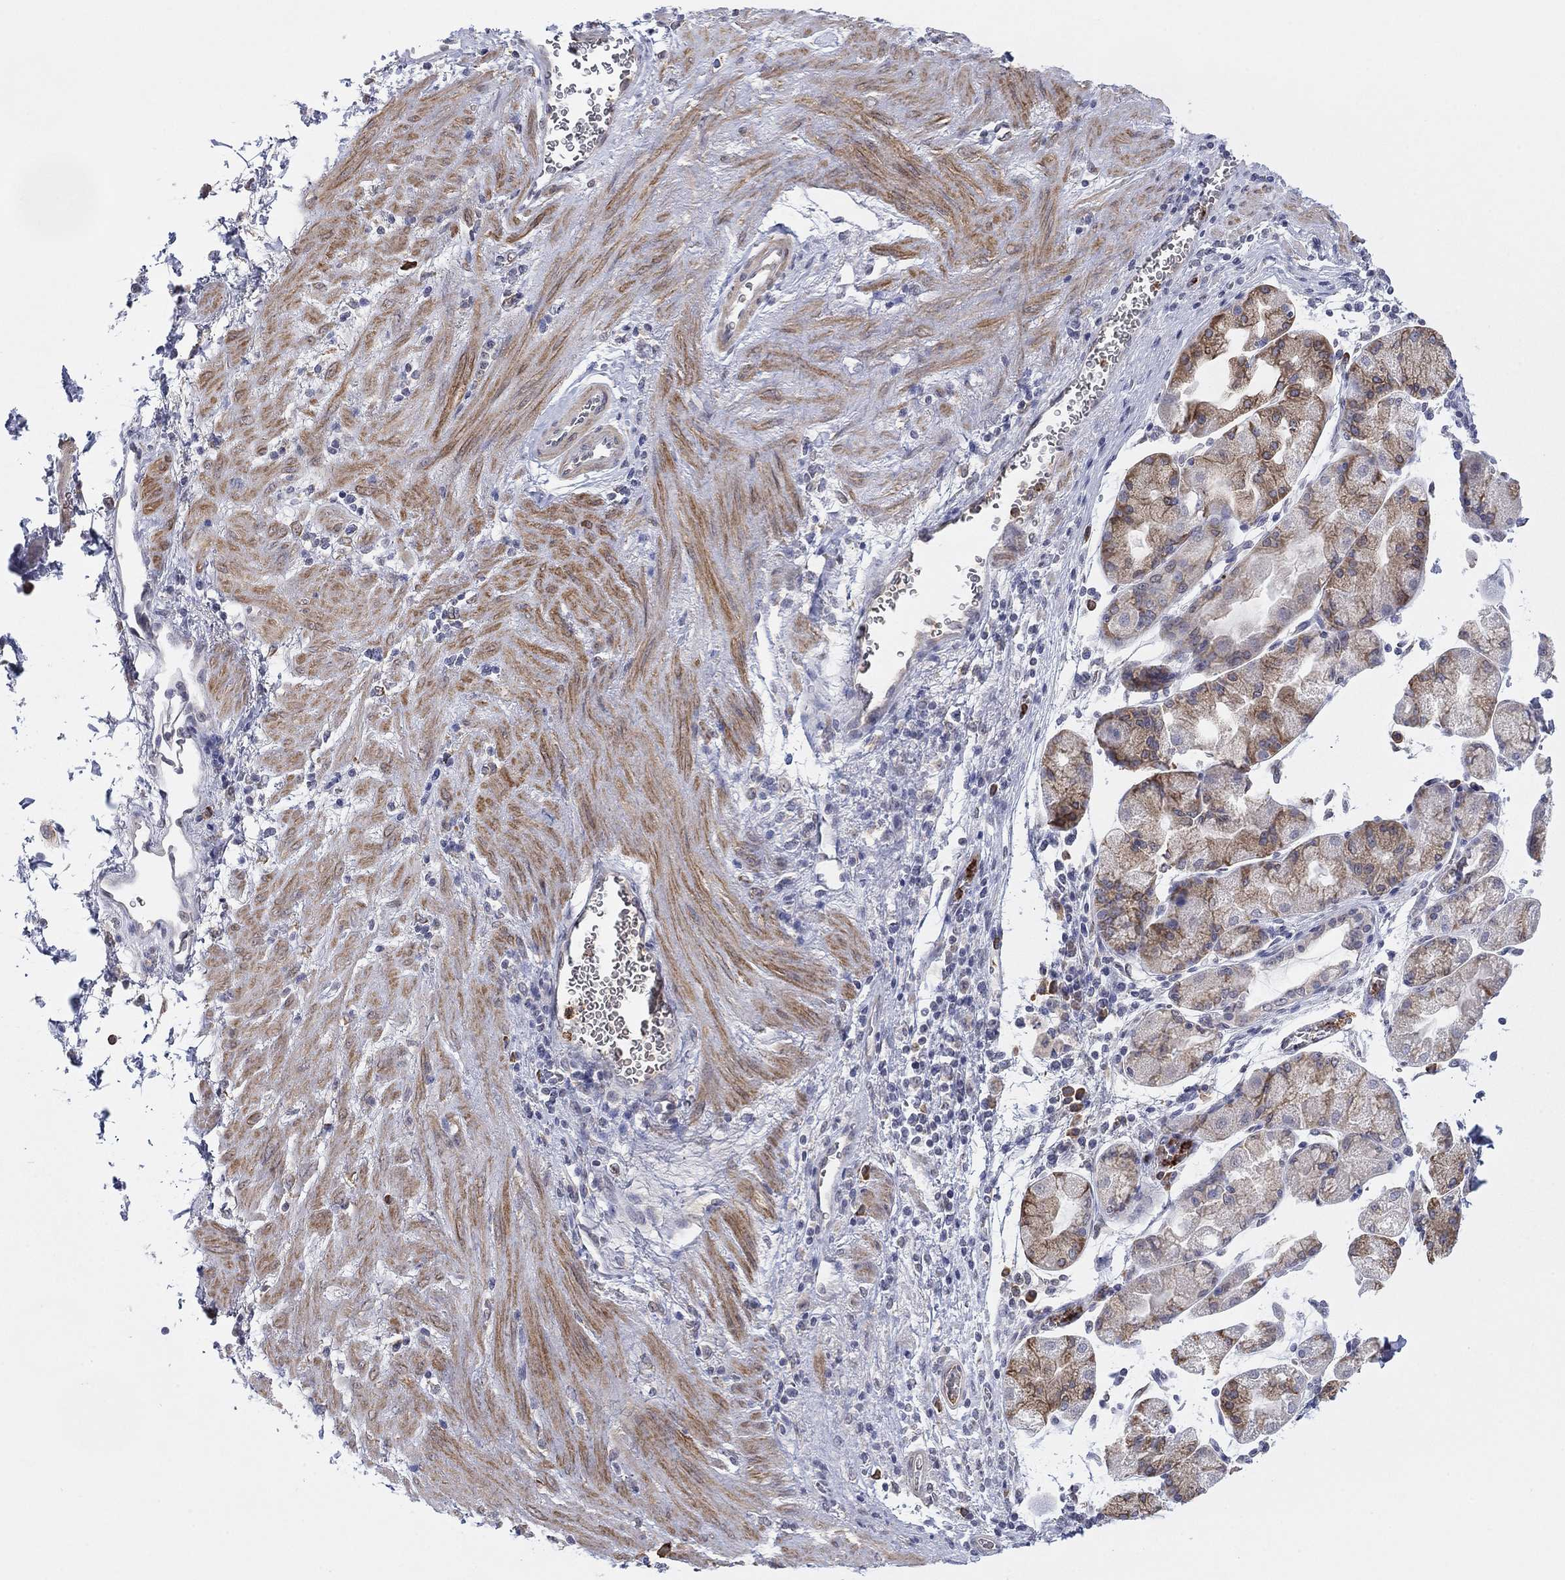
{"staining": {"intensity": "negative", "quantity": "none", "location": "none"}, "tissue": "stomach cancer", "cell_type": "Tumor cells", "image_type": "cancer", "snomed": [{"axis": "morphology", "description": "Adenocarcinoma, NOS"}, {"axis": "topography", "description": "Stomach"}], "caption": "Tumor cells are negative for brown protein staining in stomach adenocarcinoma. (IHC, brightfield microscopy, high magnification).", "gene": "MTRFR", "patient": {"sex": "female", "age": 57}}